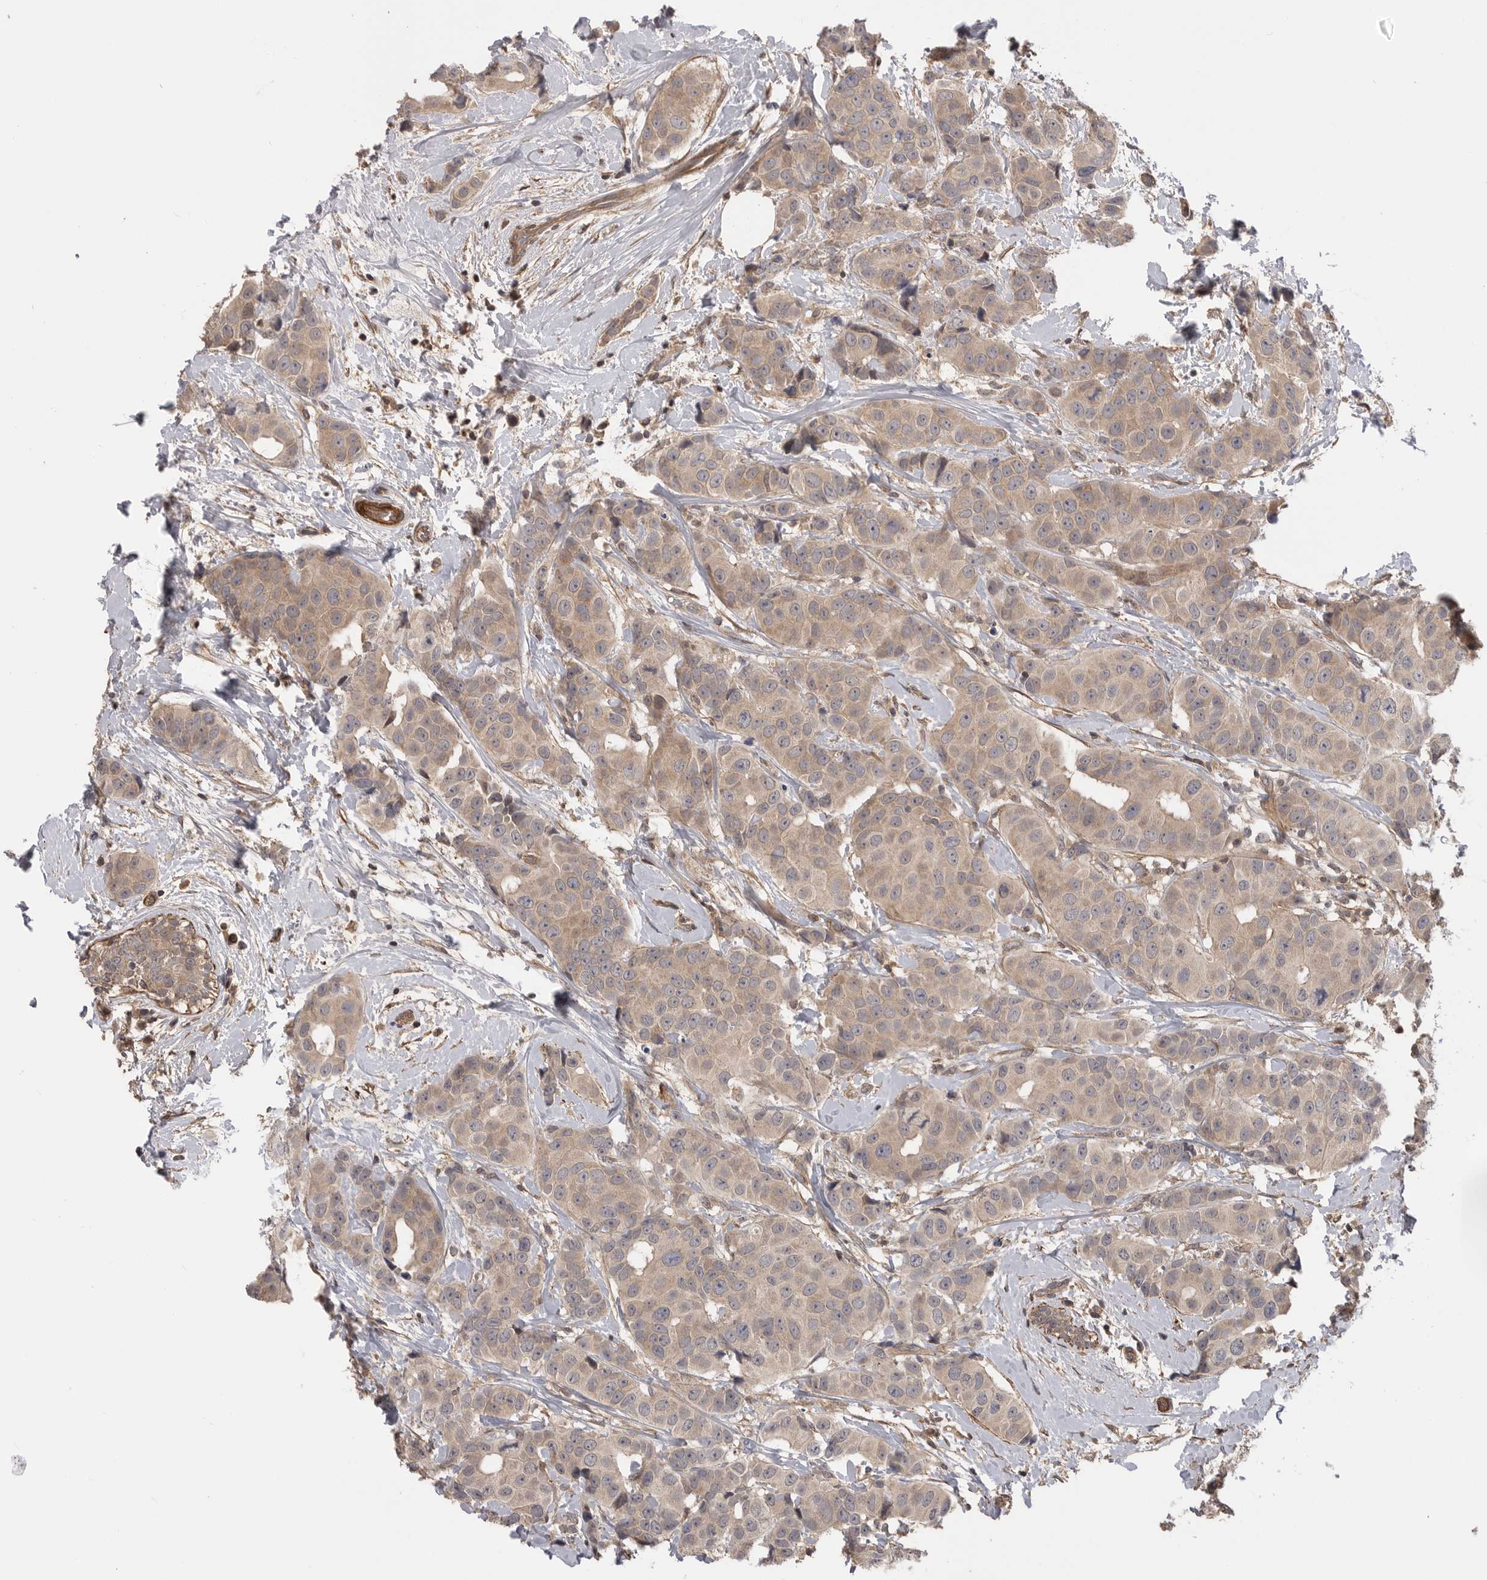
{"staining": {"intensity": "weak", "quantity": "25%-75%", "location": "cytoplasmic/membranous"}, "tissue": "breast cancer", "cell_type": "Tumor cells", "image_type": "cancer", "snomed": [{"axis": "morphology", "description": "Normal tissue, NOS"}, {"axis": "morphology", "description": "Duct carcinoma"}, {"axis": "topography", "description": "Breast"}], "caption": "High-power microscopy captured an IHC micrograph of breast invasive ductal carcinoma, revealing weak cytoplasmic/membranous positivity in about 25%-75% of tumor cells. Using DAB (3,3'-diaminobenzidine) (brown) and hematoxylin (blue) stains, captured at high magnification using brightfield microscopy.", "gene": "TRIM56", "patient": {"sex": "female", "age": 39}}